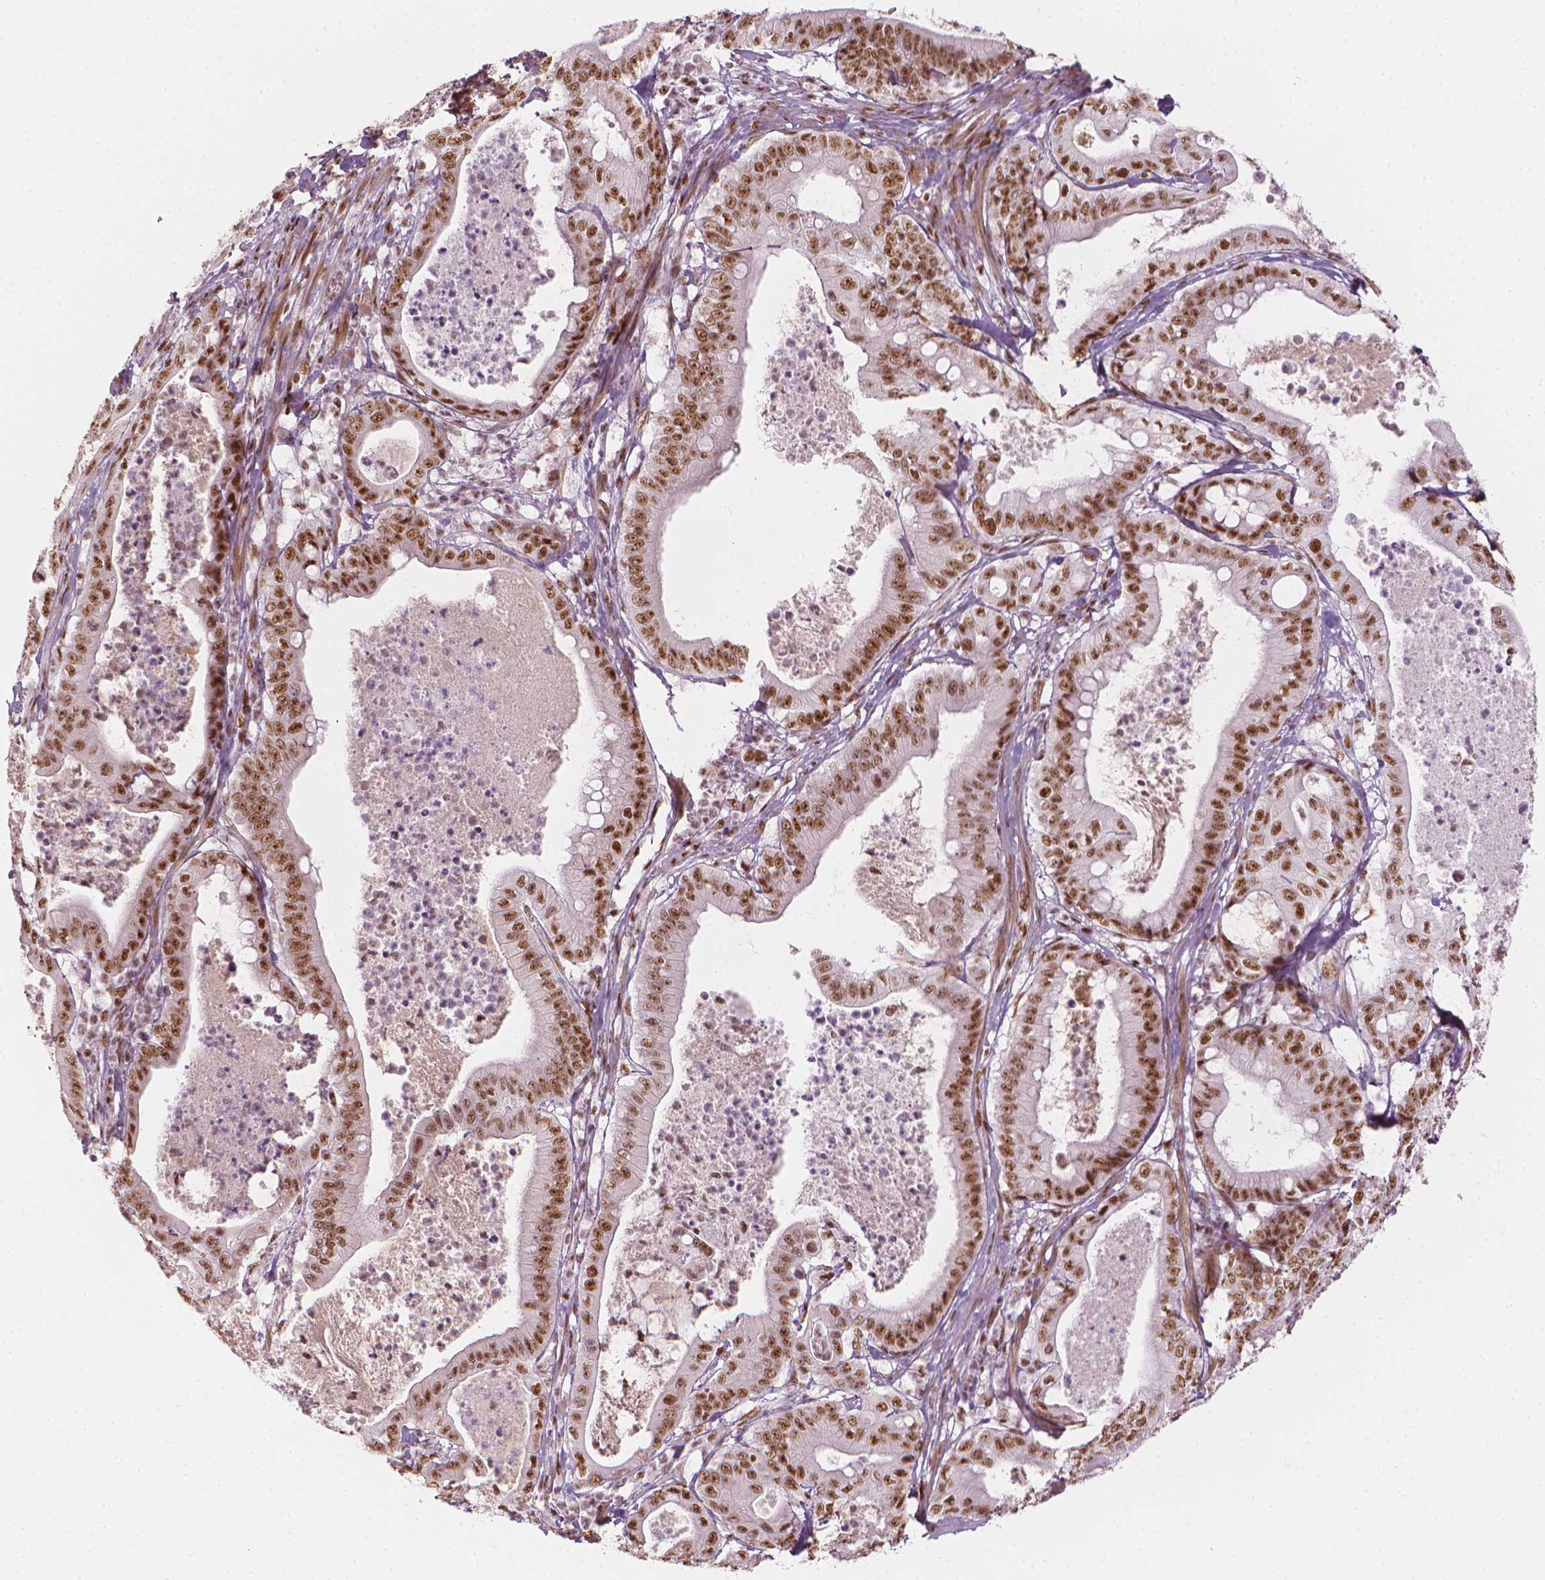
{"staining": {"intensity": "moderate", "quantity": ">75%", "location": "nuclear"}, "tissue": "pancreatic cancer", "cell_type": "Tumor cells", "image_type": "cancer", "snomed": [{"axis": "morphology", "description": "Adenocarcinoma, NOS"}, {"axis": "topography", "description": "Pancreas"}], "caption": "The image demonstrates staining of adenocarcinoma (pancreatic), revealing moderate nuclear protein expression (brown color) within tumor cells.", "gene": "ELF2", "patient": {"sex": "male", "age": 71}}